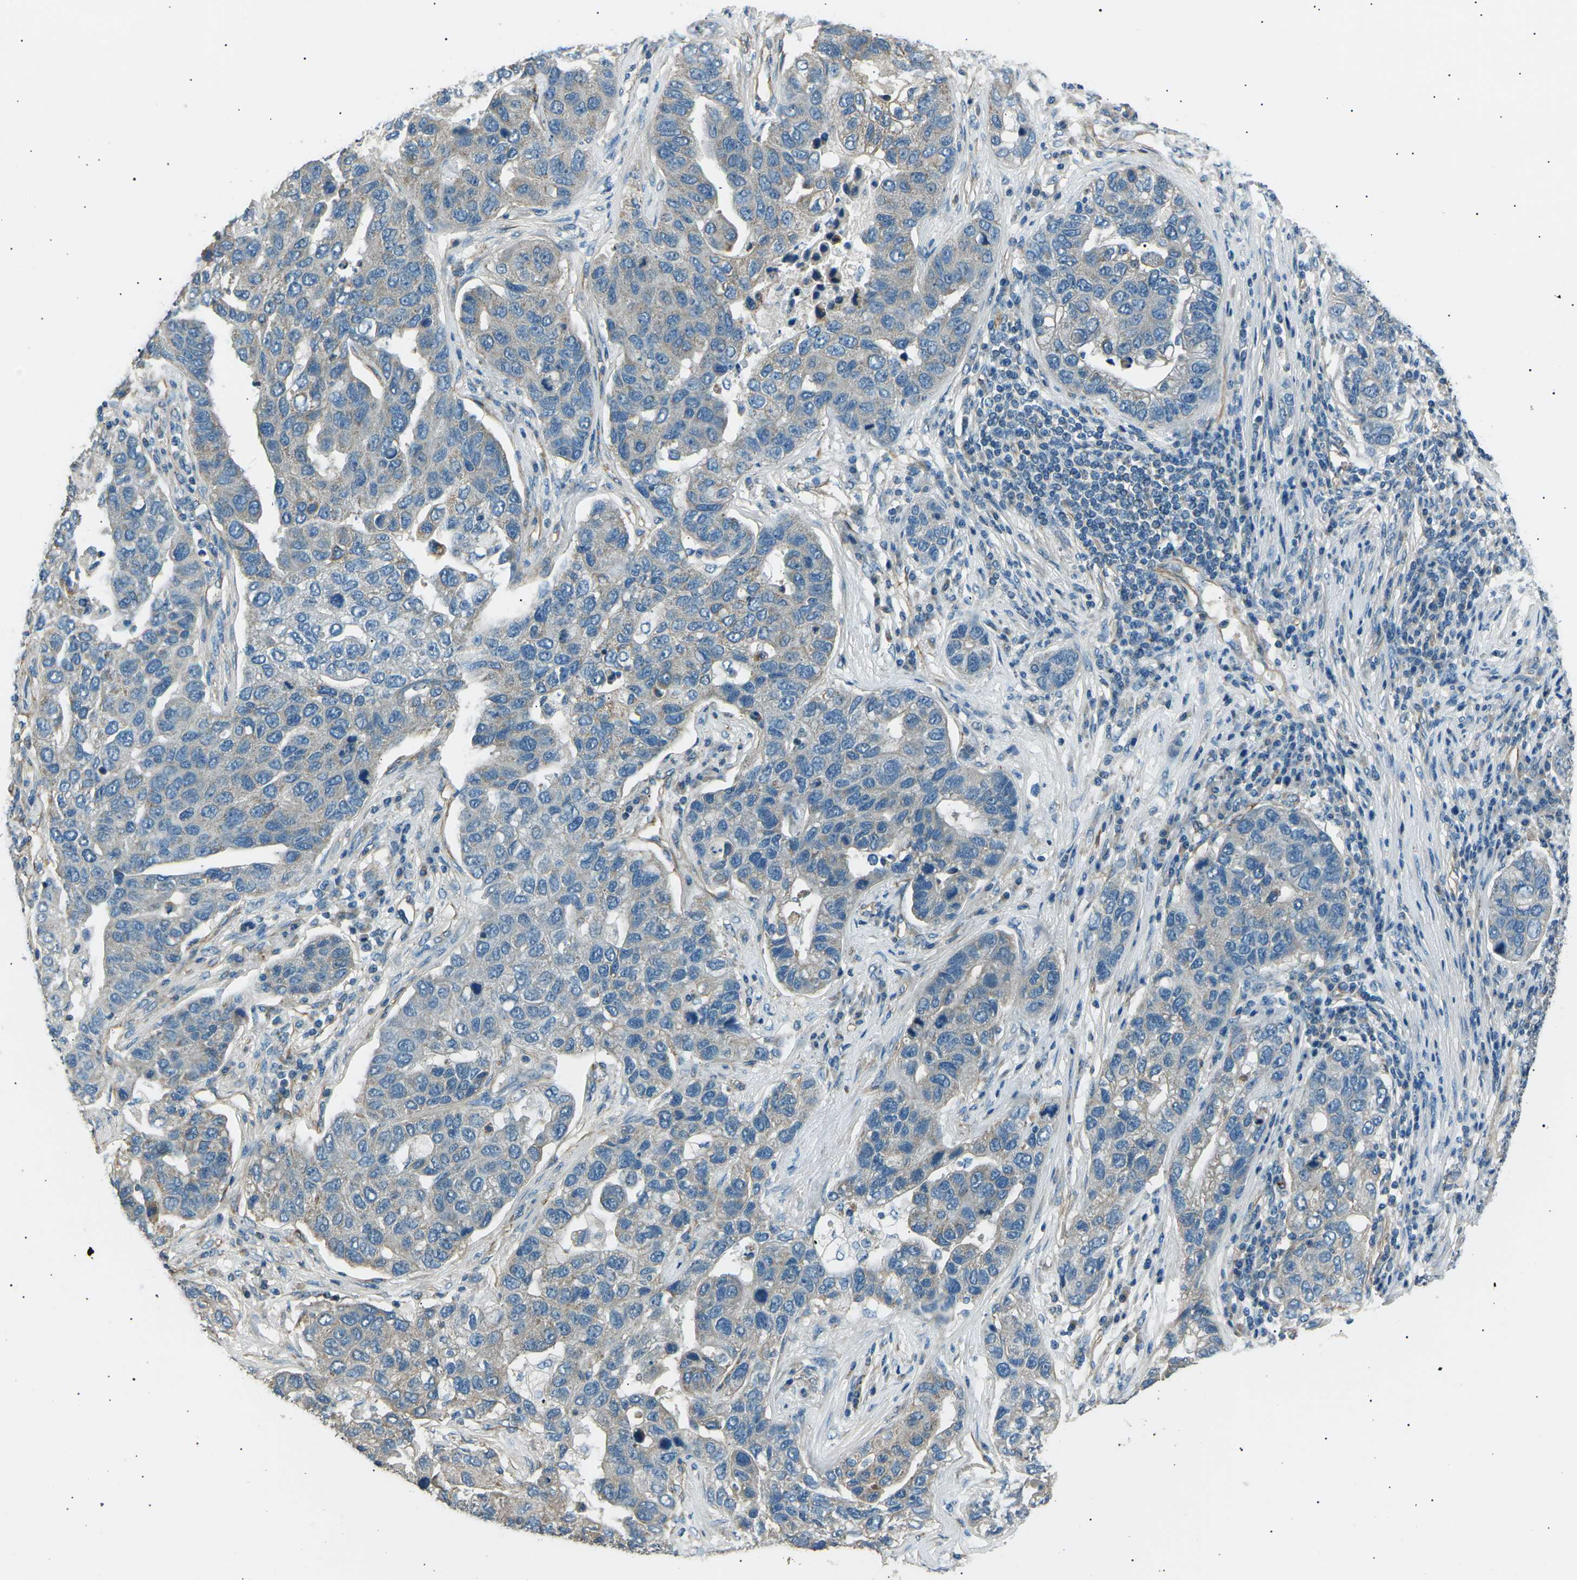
{"staining": {"intensity": "negative", "quantity": "none", "location": "none"}, "tissue": "pancreatic cancer", "cell_type": "Tumor cells", "image_type": "cancer", "snomed": [{"axis": "morphology", "description": "Adenocarcinoma, NOS"}, {"axis": "topography", "description": "Pancreas"}], "caption": "An immunohistochemistry (IHC) photomicrograph of pancreatic adenocarcinoma is shown. There is no staining in tumor cells of pancreatic adenocarcinoma.", "gene": "SLK", "patient": {"sex": "female", "age": 61}}